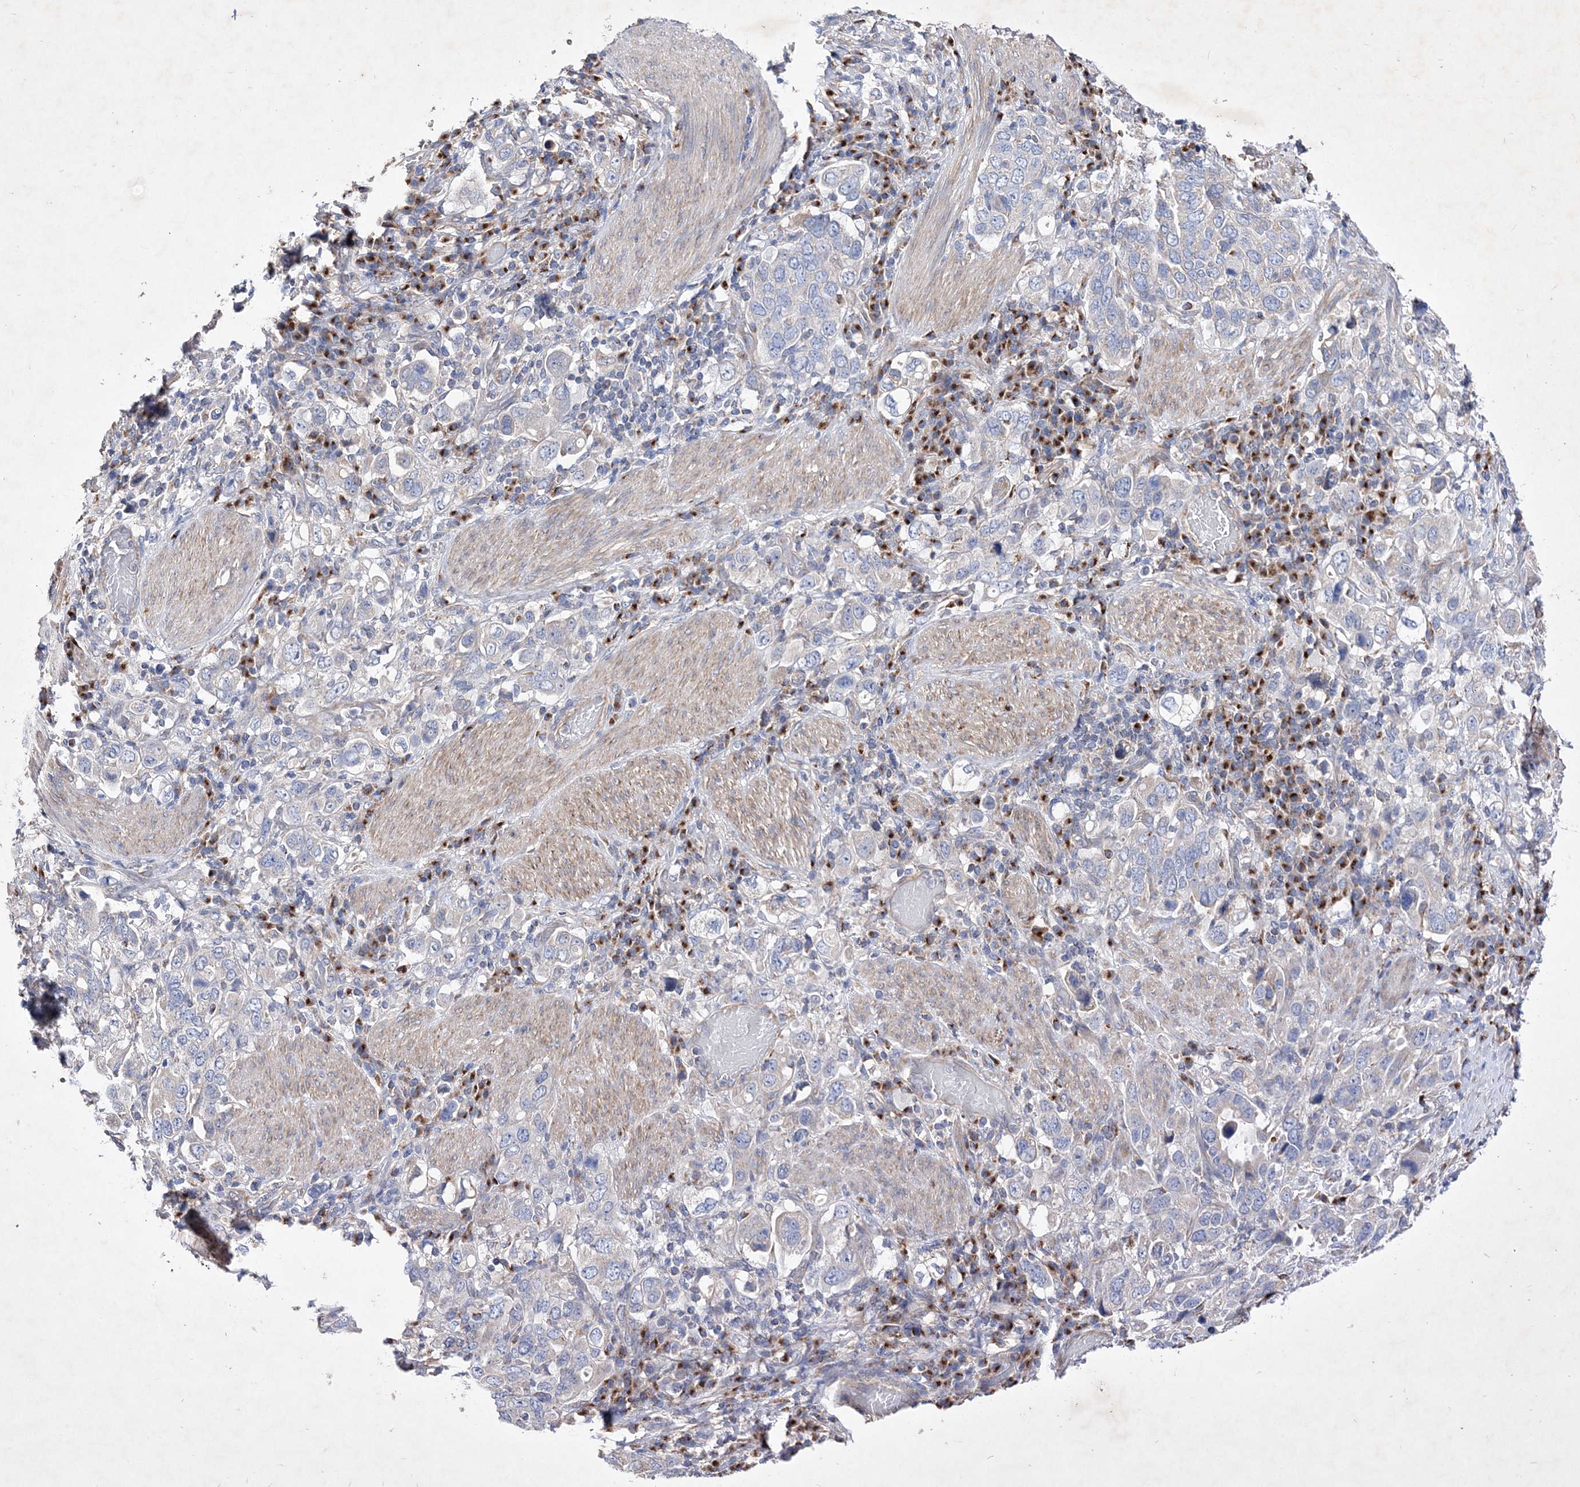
{"staining": {"intensity": "negative", "quantity": "none", "location": "none"}, "tissue": "stomach cancer", "cell_type": "Tumor cells", "image_type": "cancer", "snomed": [{"axis": "morphology", "description": "Adenocarcinoma, NOS"}, {"axis": "topography", "description": "Stomach, upper"}], "caption": "DAB (3,3'-diaminobenzidine) immunohistochemical staining of human stomach cancer (adenocarcinoma) shows no significant positivity in tumor cells.", "gene": "METTL8", "patient": {"sex": "male", "age": 62}}